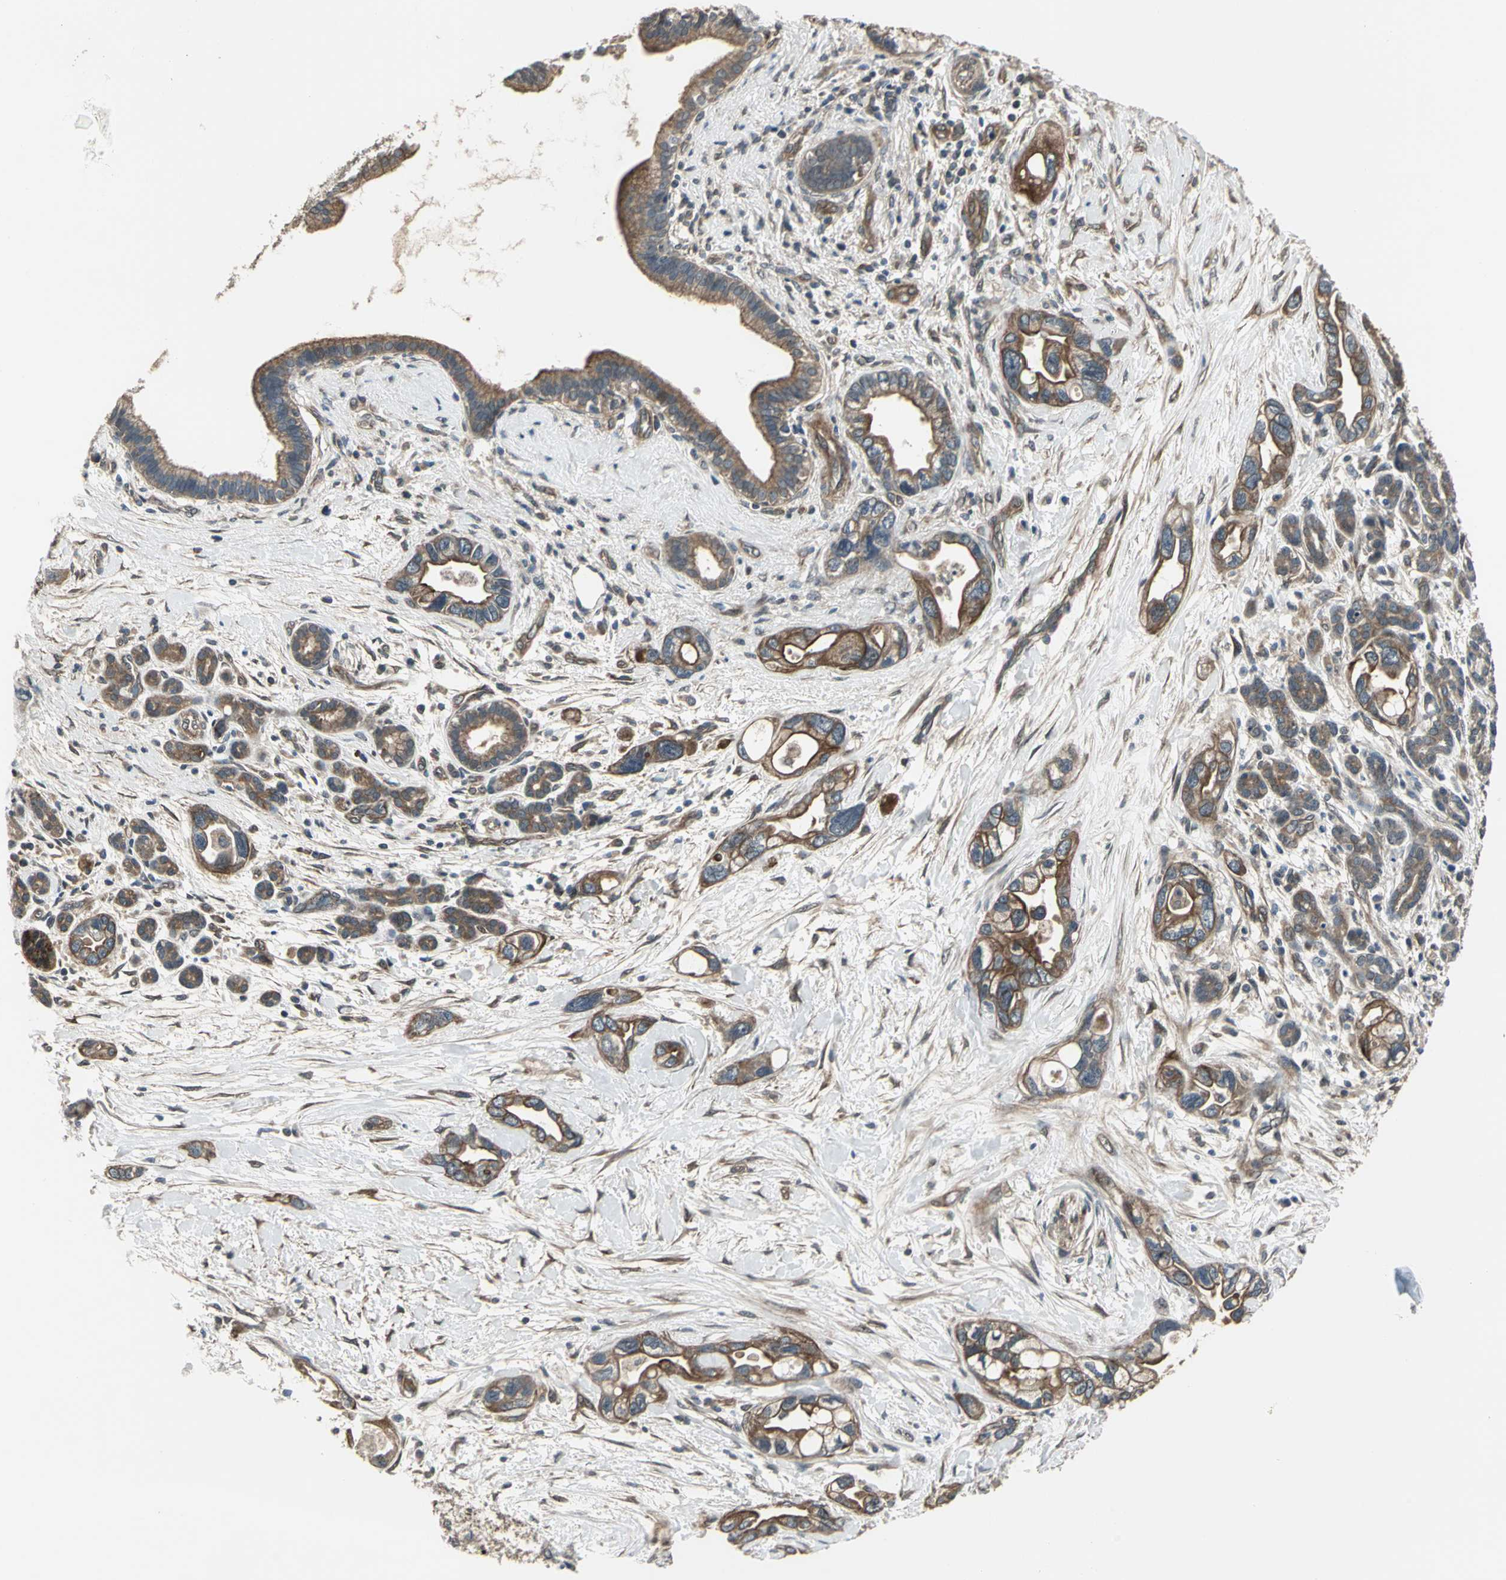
{"staining": {"intensity": "strong", "quantity": ">75%", "location": "cytoplasmic/membranous"}, "tissue": "pancreatic cancer", "cell_type": "Tumor cells", "image_type": "cancer", "snomed": [{"axis": "morphology", "description": "Adenocarcinoma, NOS"}, {"axis": "topography", "description": "Pancreas"}], "caption": "Human pancreatic cancer stained for a protein (brown) exhibits strong cytoplasmic/membranous positive positivity in approximately >75% of tumor cells.", "gene": "PFDN1", "patient": {"sex": "female", "age": 77}}